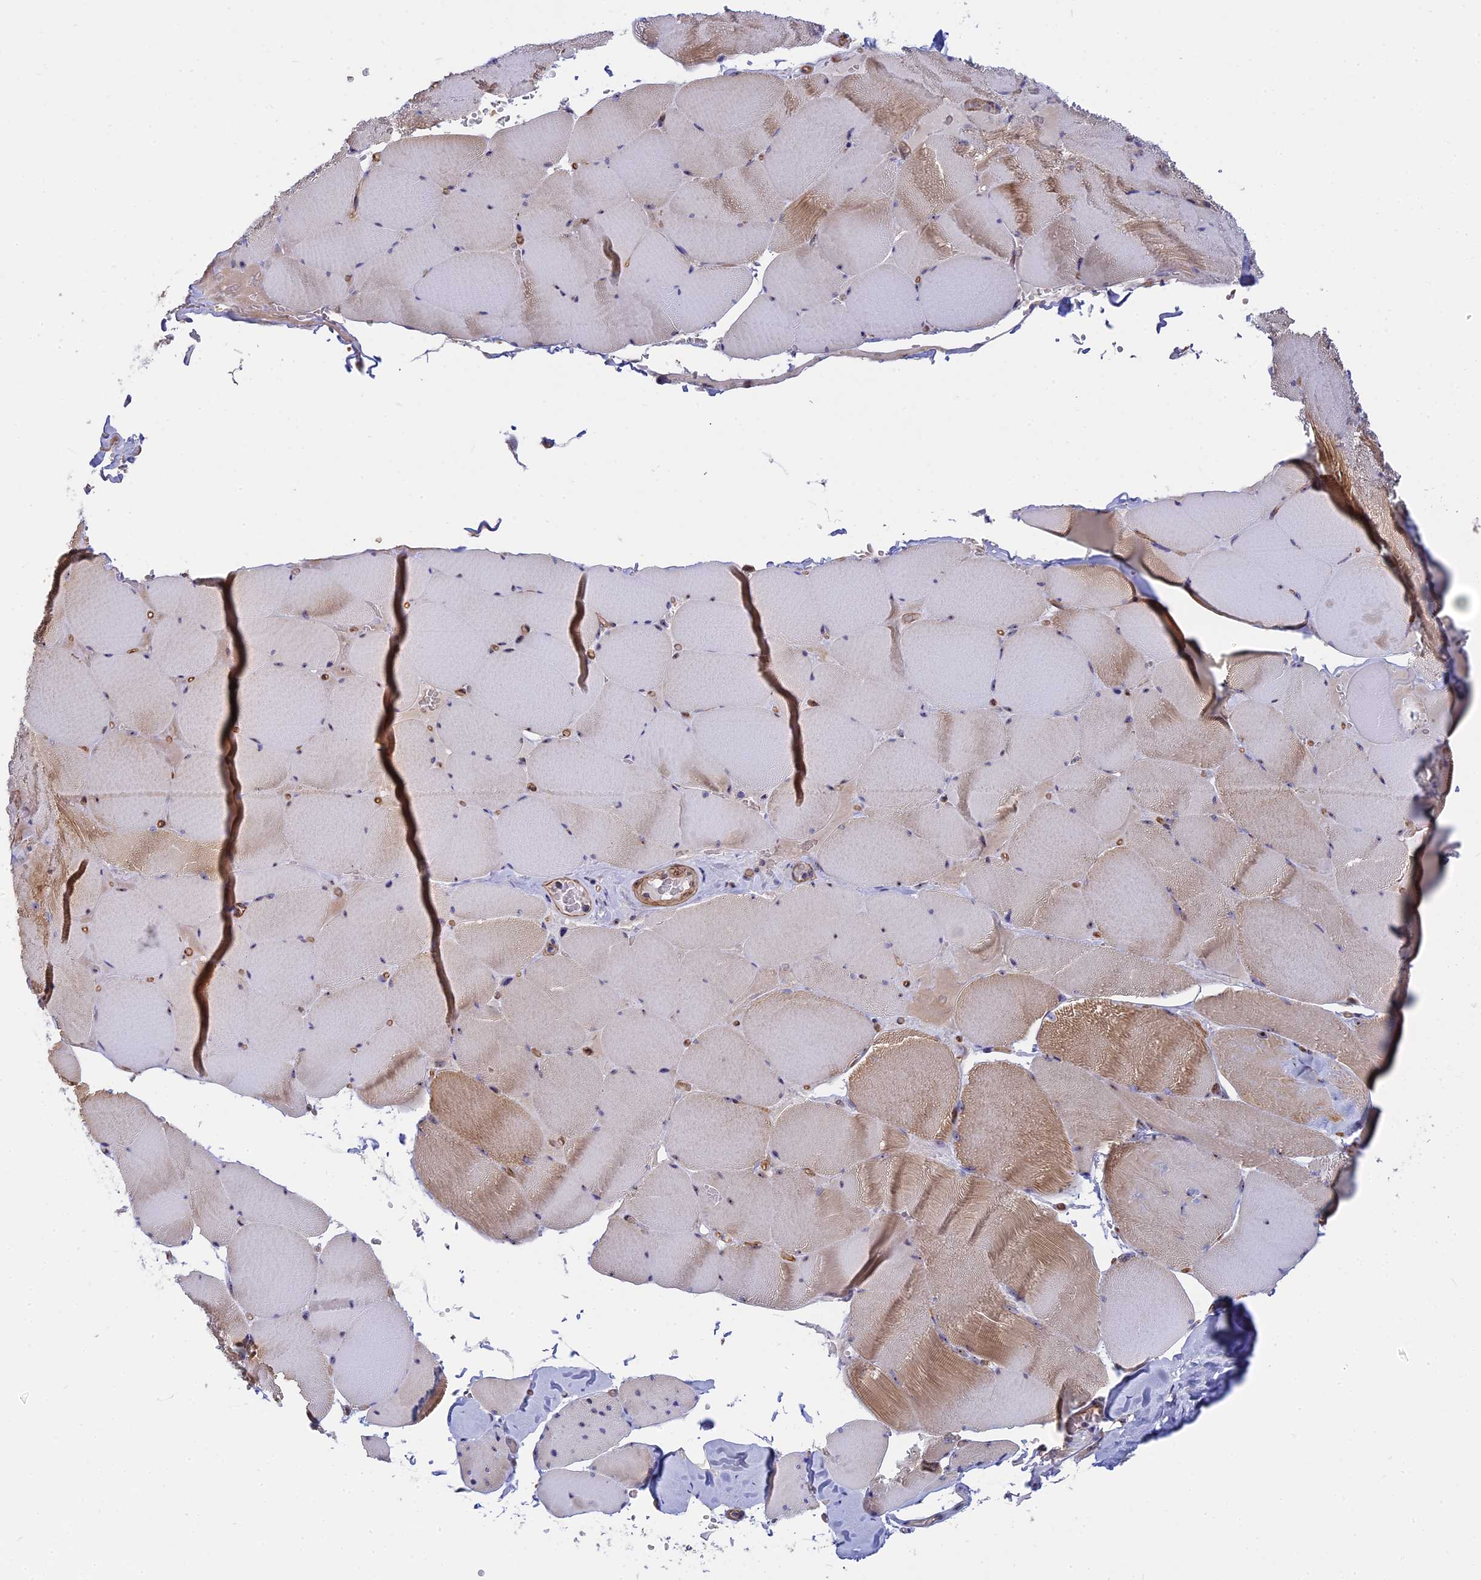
{"staining": {"intensity": "moderate", "quantity": "<25%", "location": "cytoplasmic/membranous"}, "tissue": "skeletal muscle", "cell_type": "Myocytes", "image_type": "normal", "snomed": [{"axis": "morphology", "description": "Normal tissue, NOS"}, {"axis": "topography", "description": "Skeletal muscle"}, {"axis": "topography", "description": "Head-Neck"}], "caption": "DAB immunohistochemical staining of benign skeletal muscle demonstrates moderate cytoplasmic/membranous protein positivity in approximately <25% of myocytes.", "gene": "DBNDD1", "patient": {"sex": "male", "age": 66}}